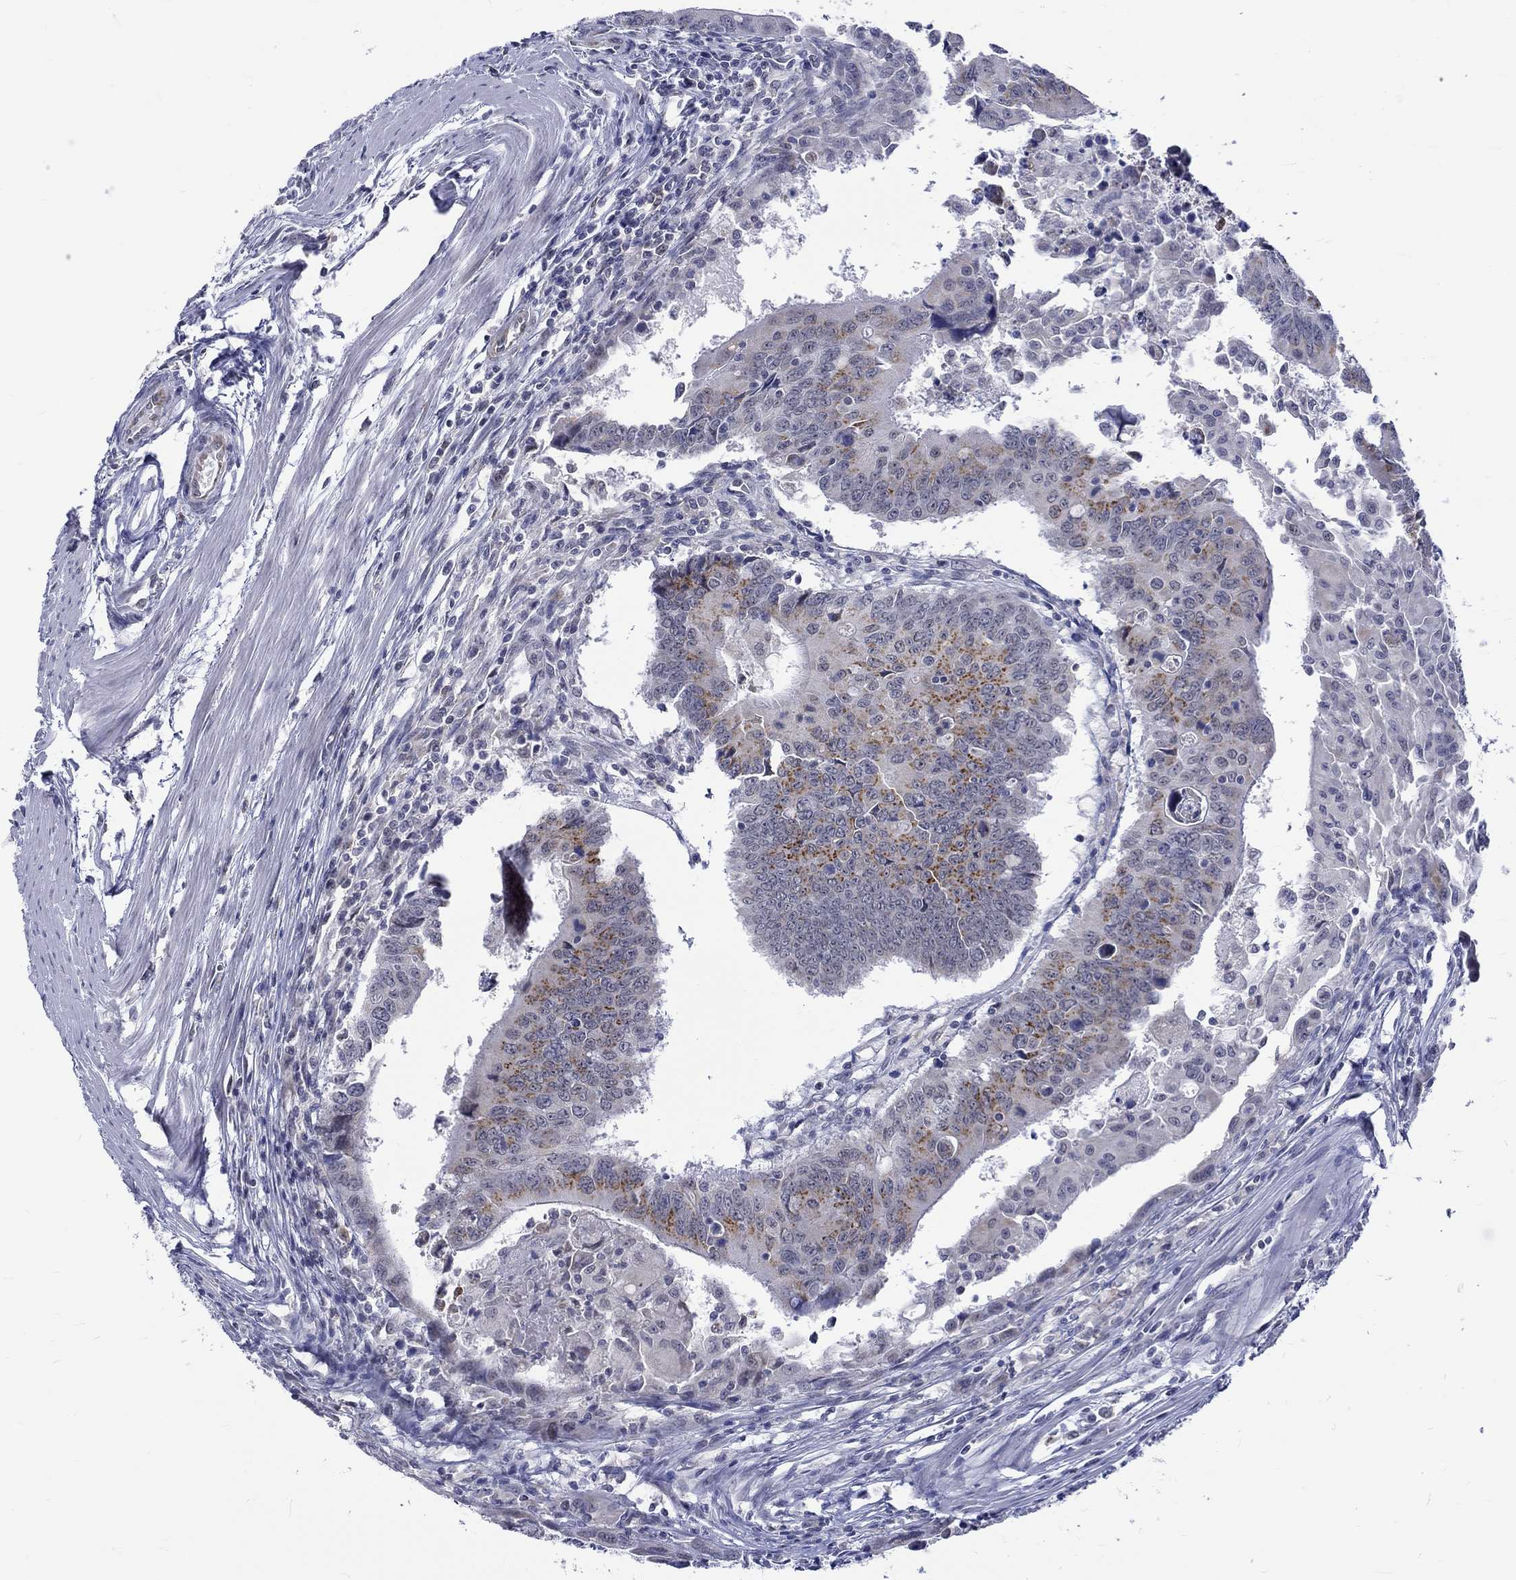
{"staining": {"intensity": "strong", "quantity": "<25%", "location": "cytoplasmic/membranous"}, "tissue": "colorectal cancer", "cell_type": "Tumor cells", "image_type": "cancer", "snomed": [{"axis": "morphology", "description": "Adenocarcinoma, NOS"}, {"axis": "topography", "description": "Rectum"}], "caption": "Adenocarcinoma (colorectal) tissue exhibits strong cytoplasmic/membranous expression in approximately <25% of tumor cells, visualized by immunohistochemistry. Immunohistochemistry (ihc) stains the protein of interest in brown and the nuclei are stained blue.", "gene": "ST6GALNAC1", "patient": {"sex": "male", "age": 67}}